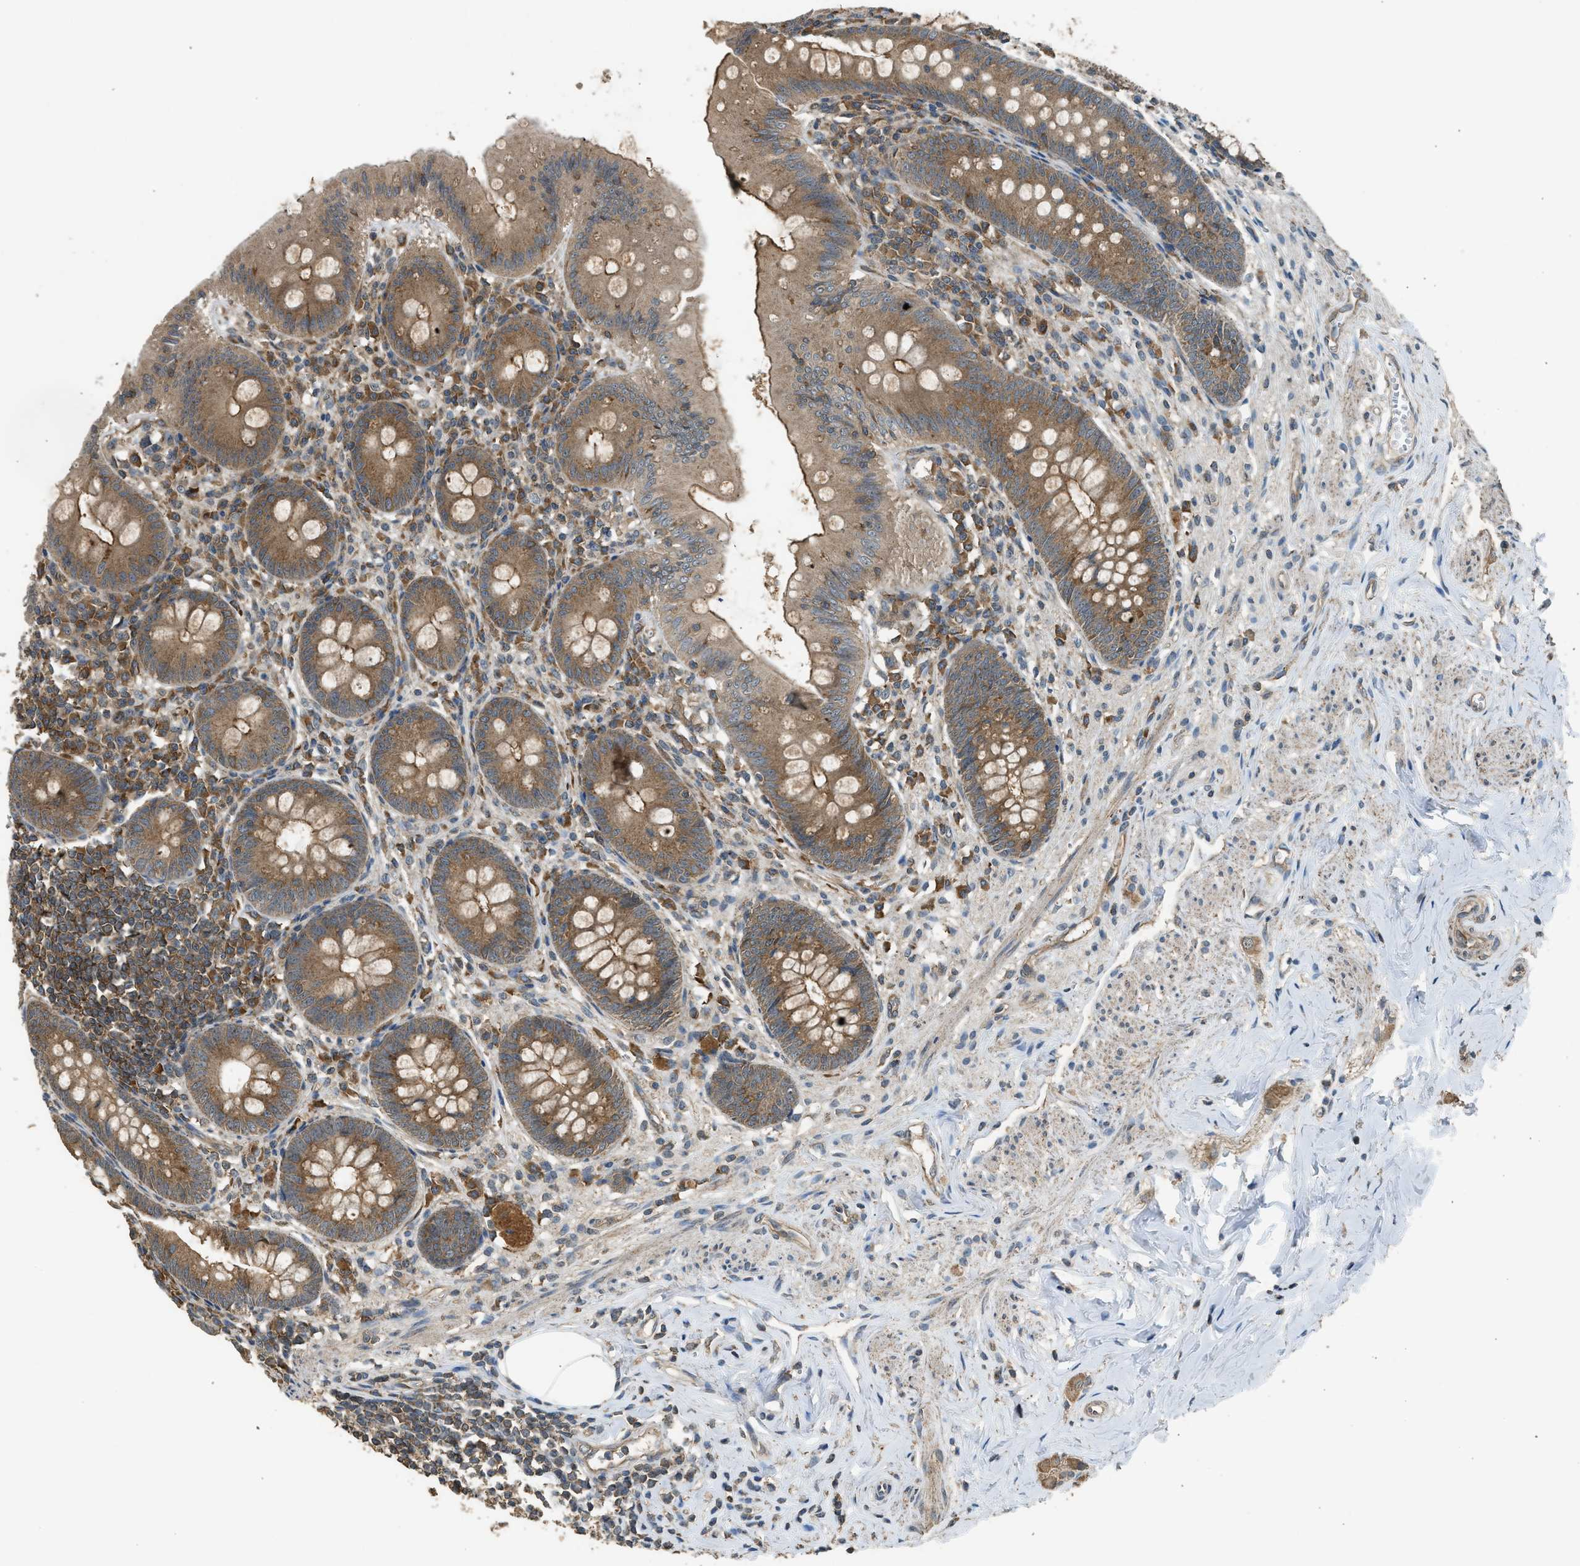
{"staining": {"intensity": "moderate", "quantity": ">75%", "location": "cytoplasmic/membranous"}, "tissue": "appendix", "cell_type": "Glandular cells", "image_type": "normal", "snomed": [{"axis": "morphology", "description": "Normal tissue, NOS"}, {"axis": "topography", "description": "Appendix"}], "caption": "This histopathology image shows immunohistochemistry (IHC) staining of unremarkable human appendix, with medium moderate cytoplasmic/membranous staining in about >75% of glandular cells.", "gene": "HIP1R", "patient": {"sex": "male", "age": 56}}